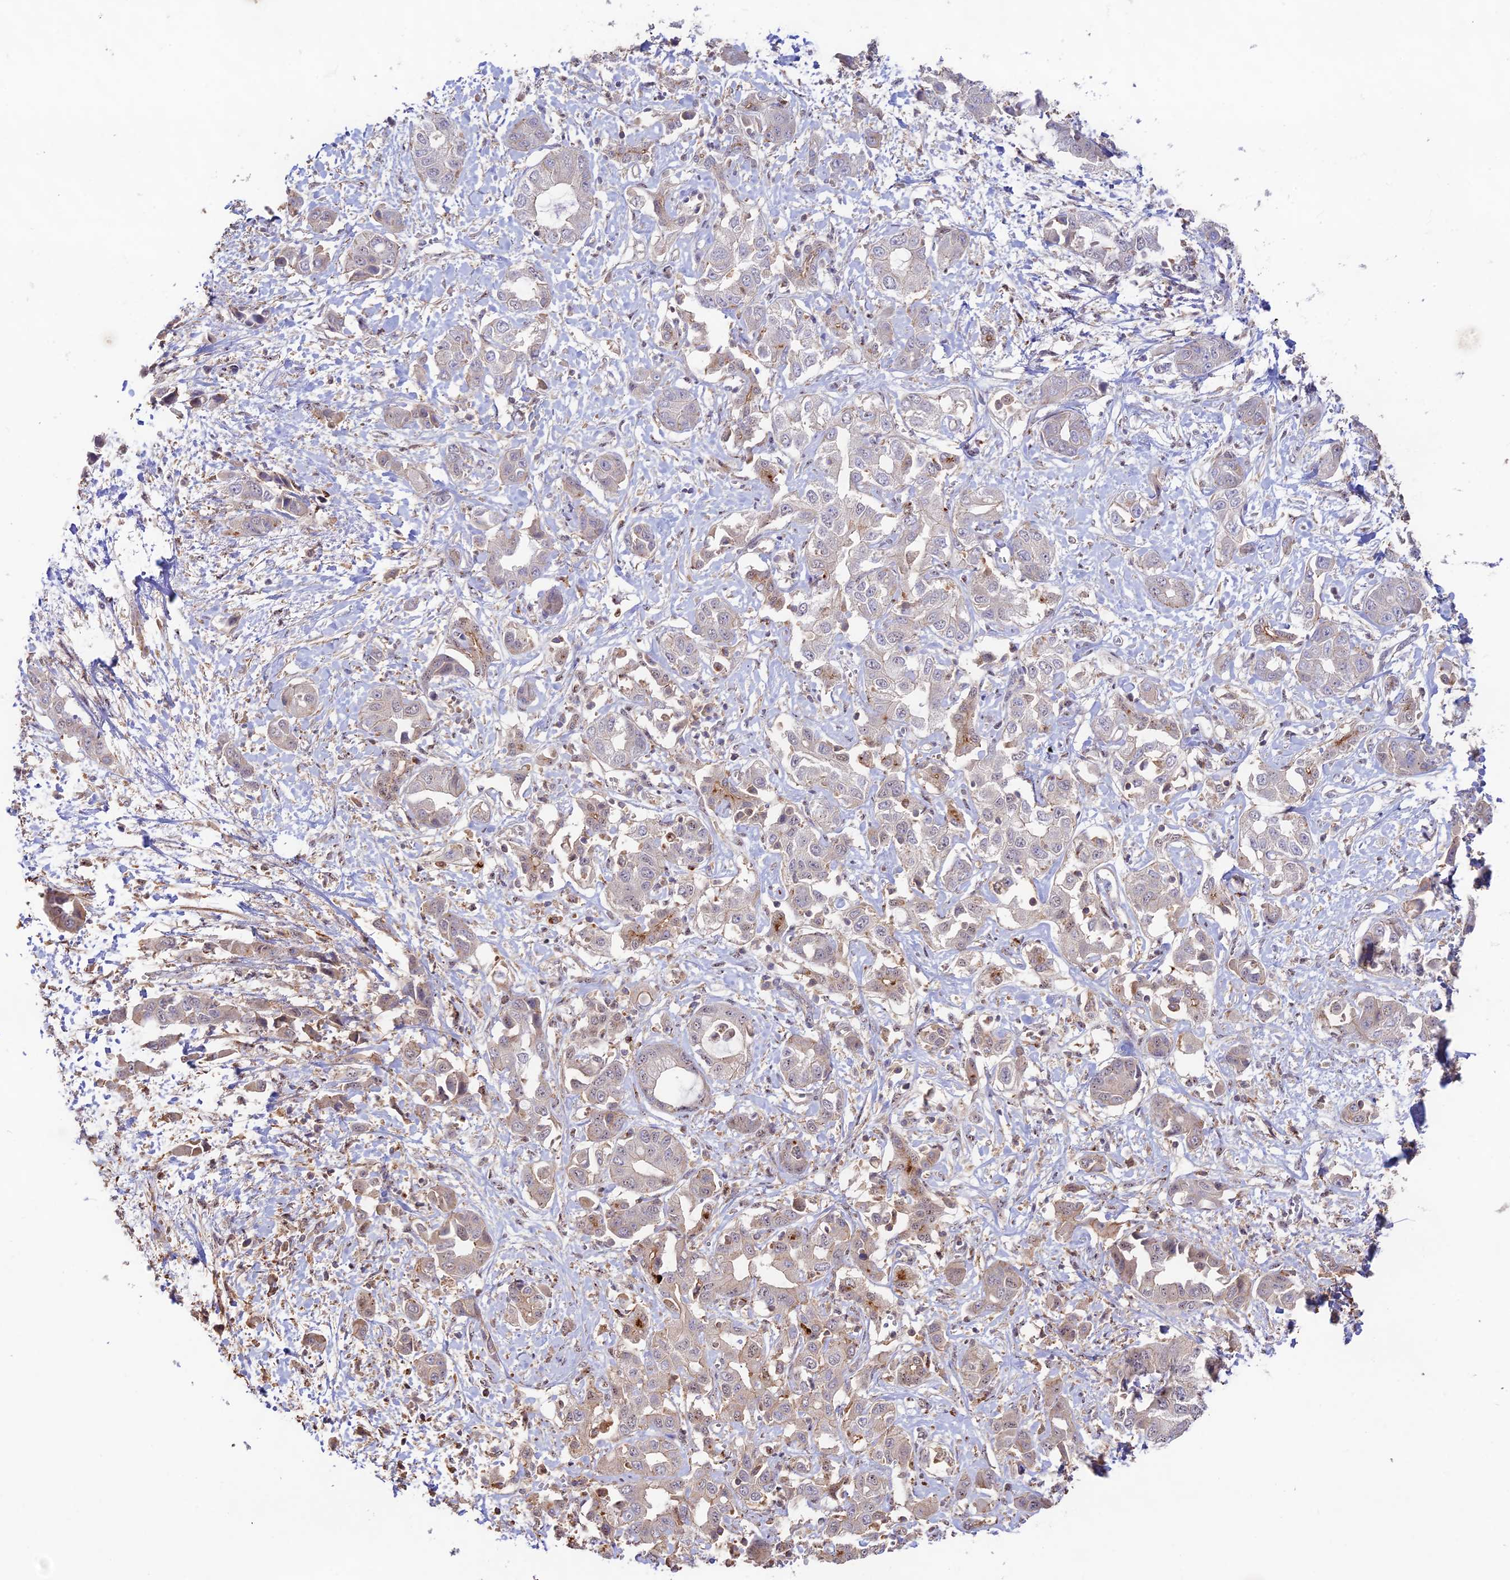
{"staining": {"intensity": "weak", "quantity": "25%-75%", "location": "cytoplasmic/membranous"}, "tissue": "liver cancer", "cell_type": "Tumor cells", "image_type": "cancer", "snomed": [{"axis": "morphology", "description": "Cholangiocarcinoma"}, {"axis": "topography", "description": "Liver"}], "caption": "Liver cholangiocarcinoma stained with DAB immunohistochemistry (IHC) demonstrates low levels of weak cytoplasmic/membranous expression in approximately 25%-75% of tumor cells.", "gene": "CLCF1", "patient": {"sex": "female", "age": 52}}